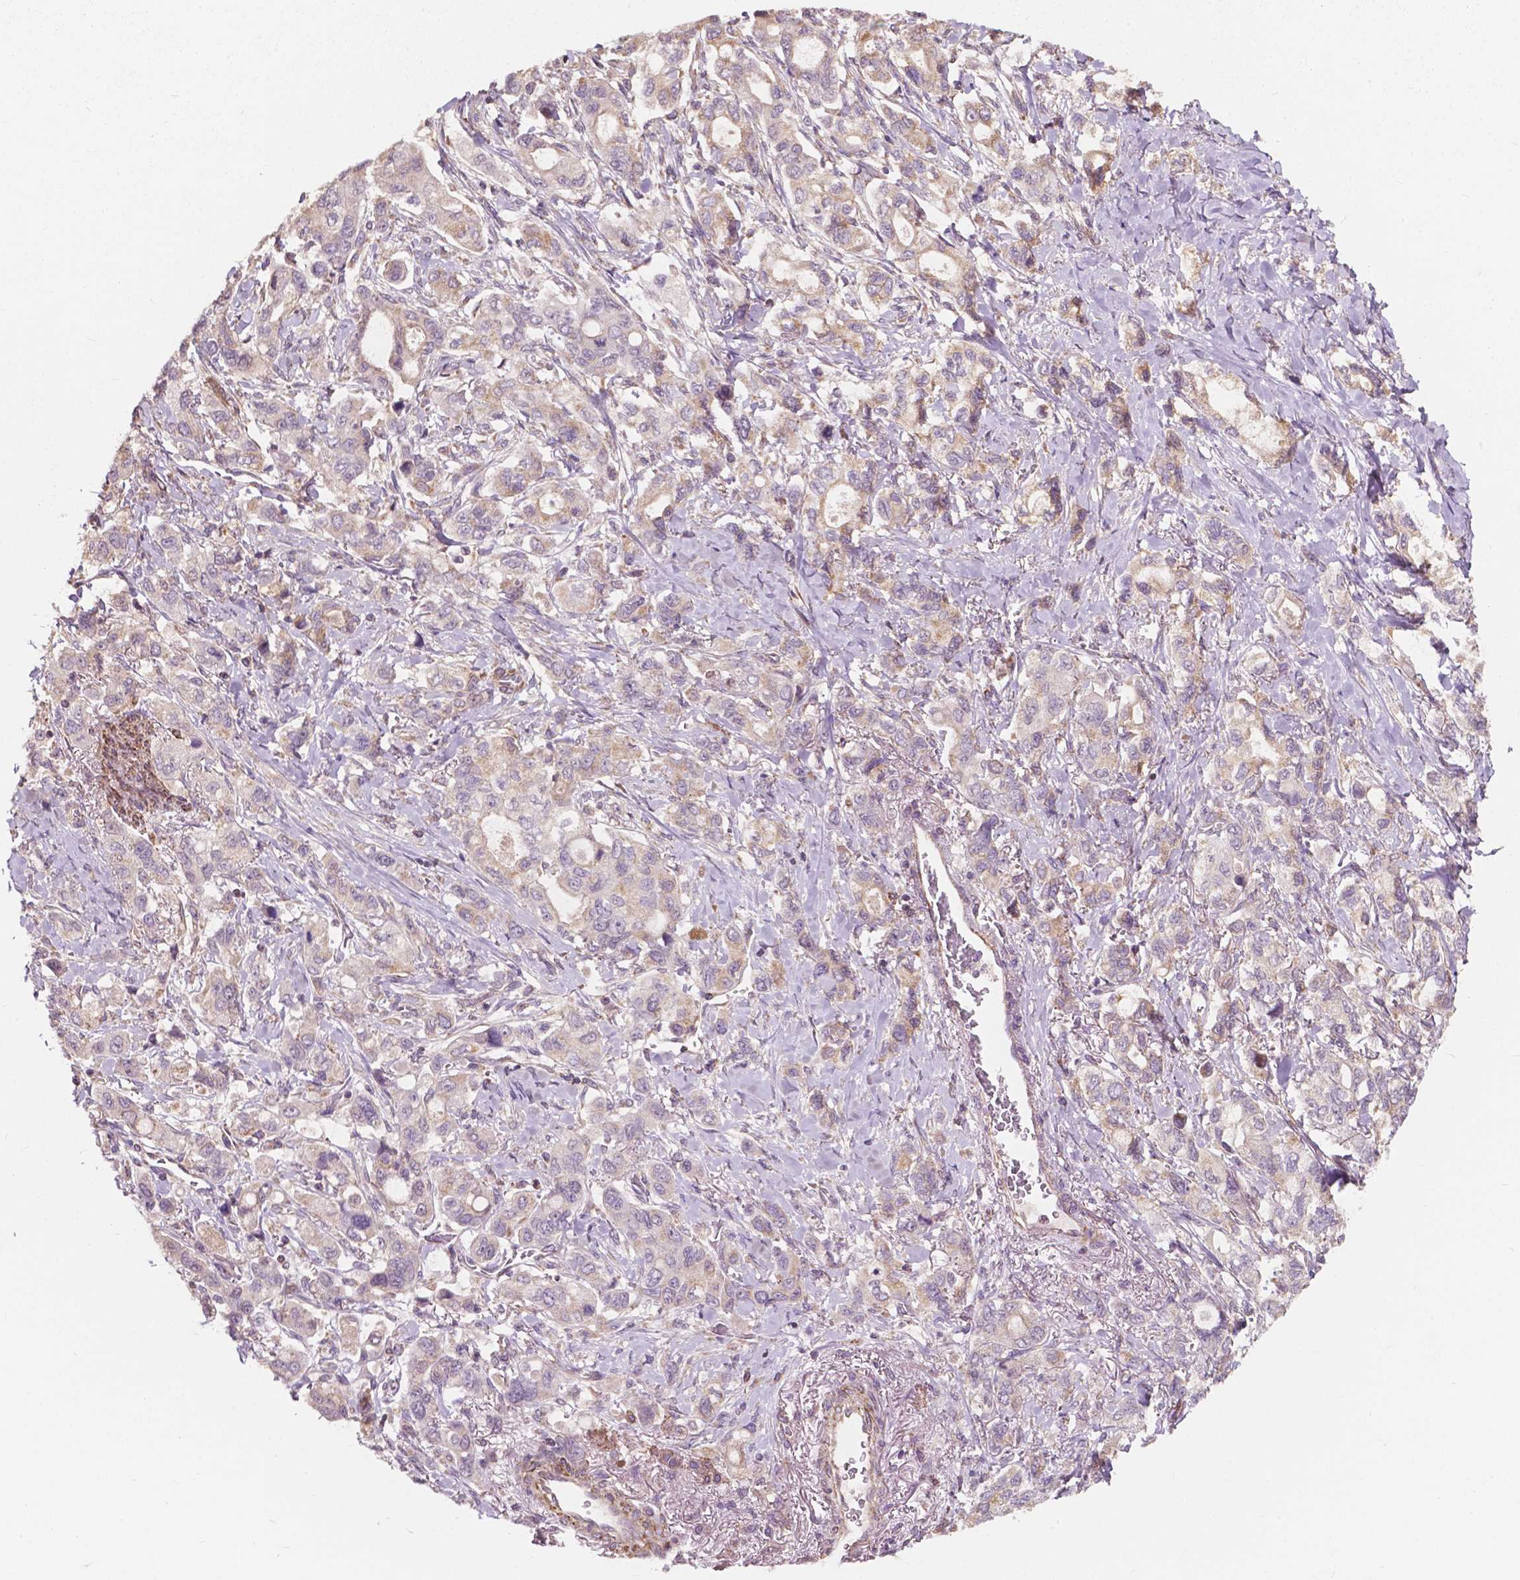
{"staining": {"intensity": "weak", "quantity": ">75%", "location": "cytoplasmic/membranous"}, "tissue": "stomach cancer", "cell_type": "Tumor cells", "image_type": "cancer", "snomed": [{"axis": "morphology", "description": "Adenocarcinoma, NOS"}, {"axis": "topography", "description": "Stomach"}], "caption": "Immunohistochemical staining of adenocarcinoma (stomach) exhibits low levels of weak cytoplasmic/membranous staining in about >75% of tumor cells.", "gene": "NDUFA10", "patient": {"sex": "male", "age": 63}}